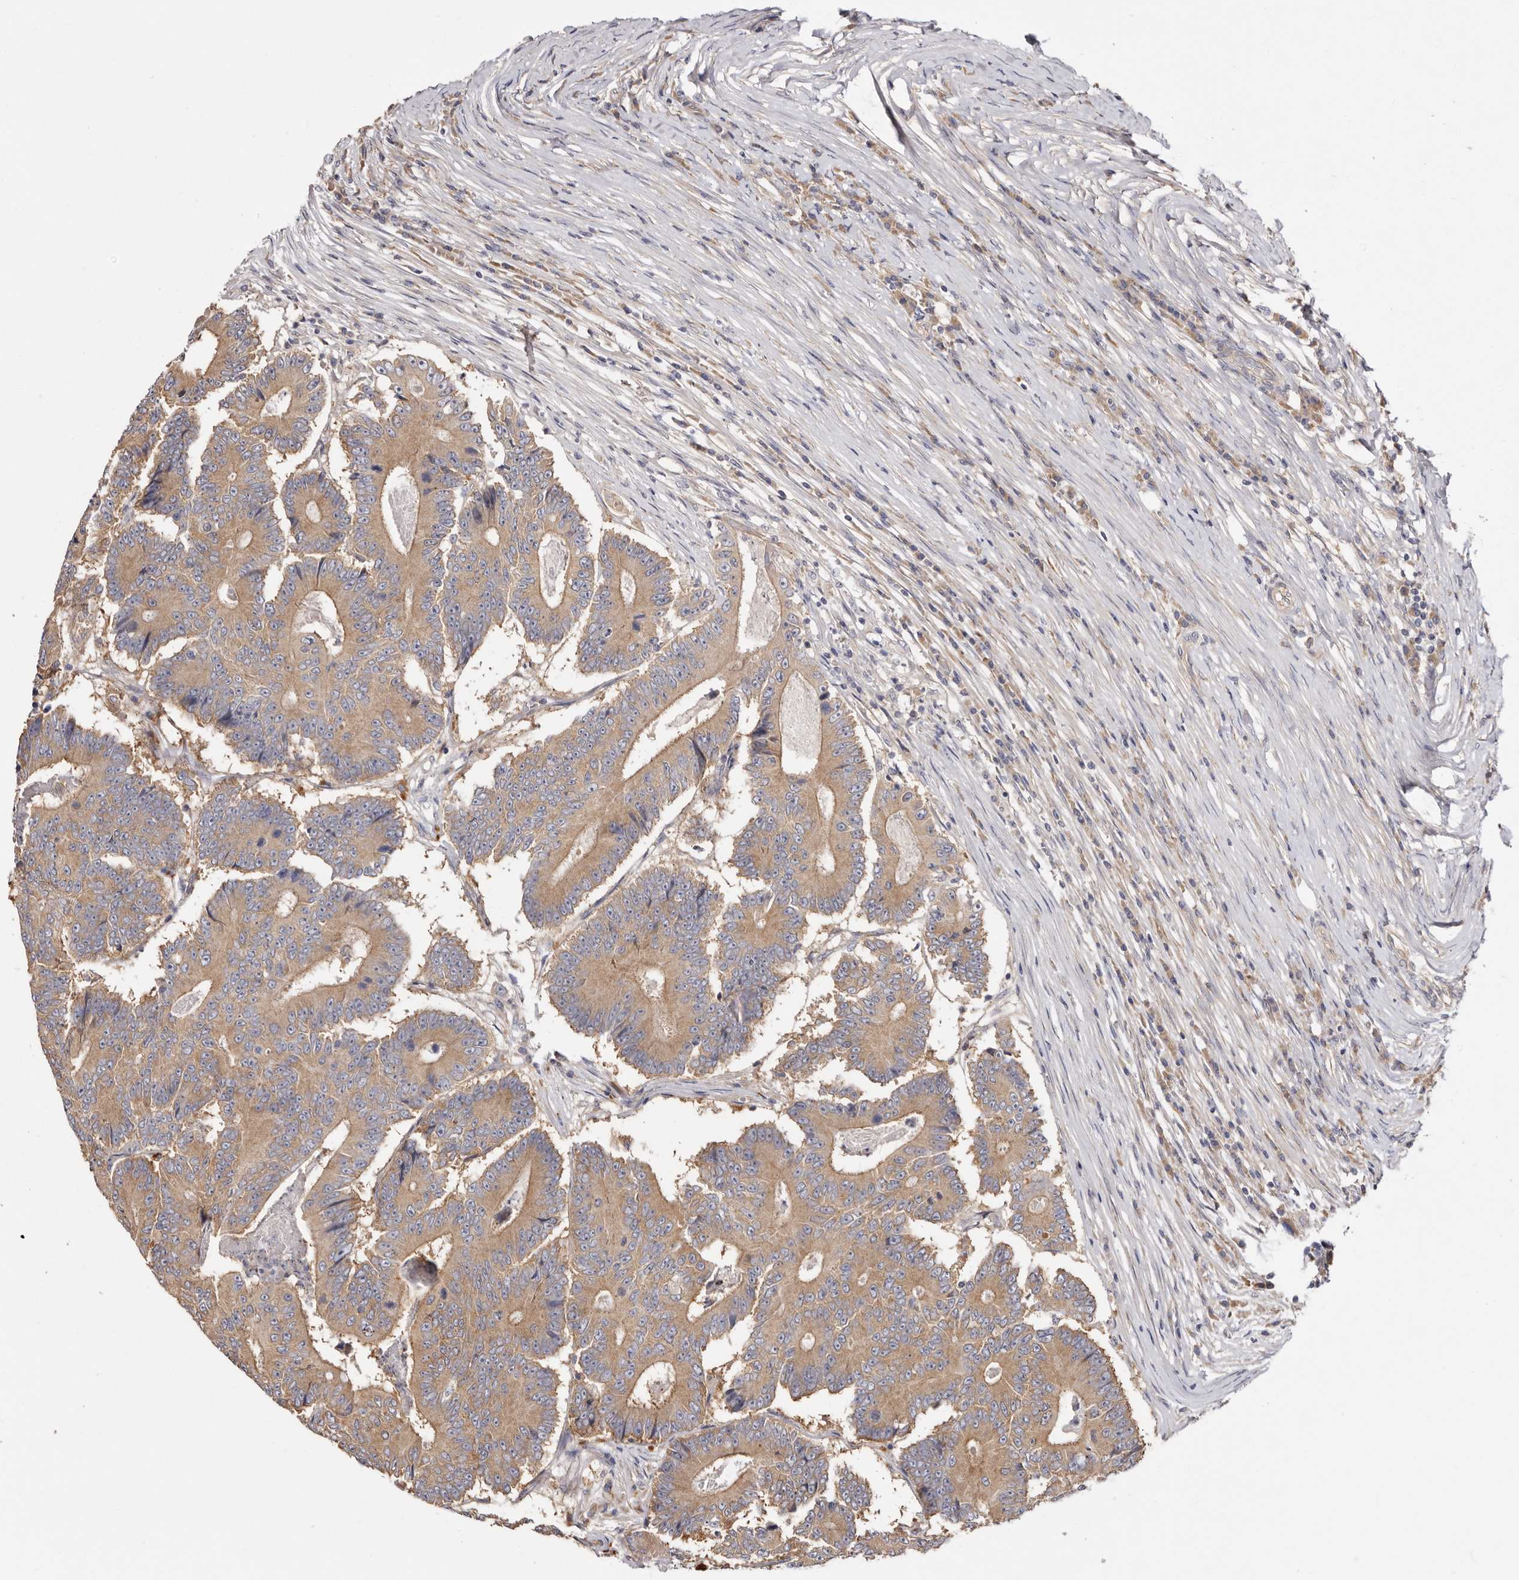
{"staining": {"intensity": "moderate", "quantity": ">75%", "location": "cytoplasmic/membranous"}, "tissue": "colorectal cancer", "cell_type": "Tumor cells", "image_type": "cancer", "snomed": [{"axis": "morphology", "description": "Adenocarcinoma, NOS"}, {"axis": "topography", "description": "Colon"}], "caption": "DAB (3,3'-diaminobenzidine) immunohistochemical staining of human colorectal cancer shows moderate cytoplasmic/membranous protein expression in approximately >75% of tumor cells.", "gene": "FAM167B", "patient": {"sex": "male", "age": 83}}